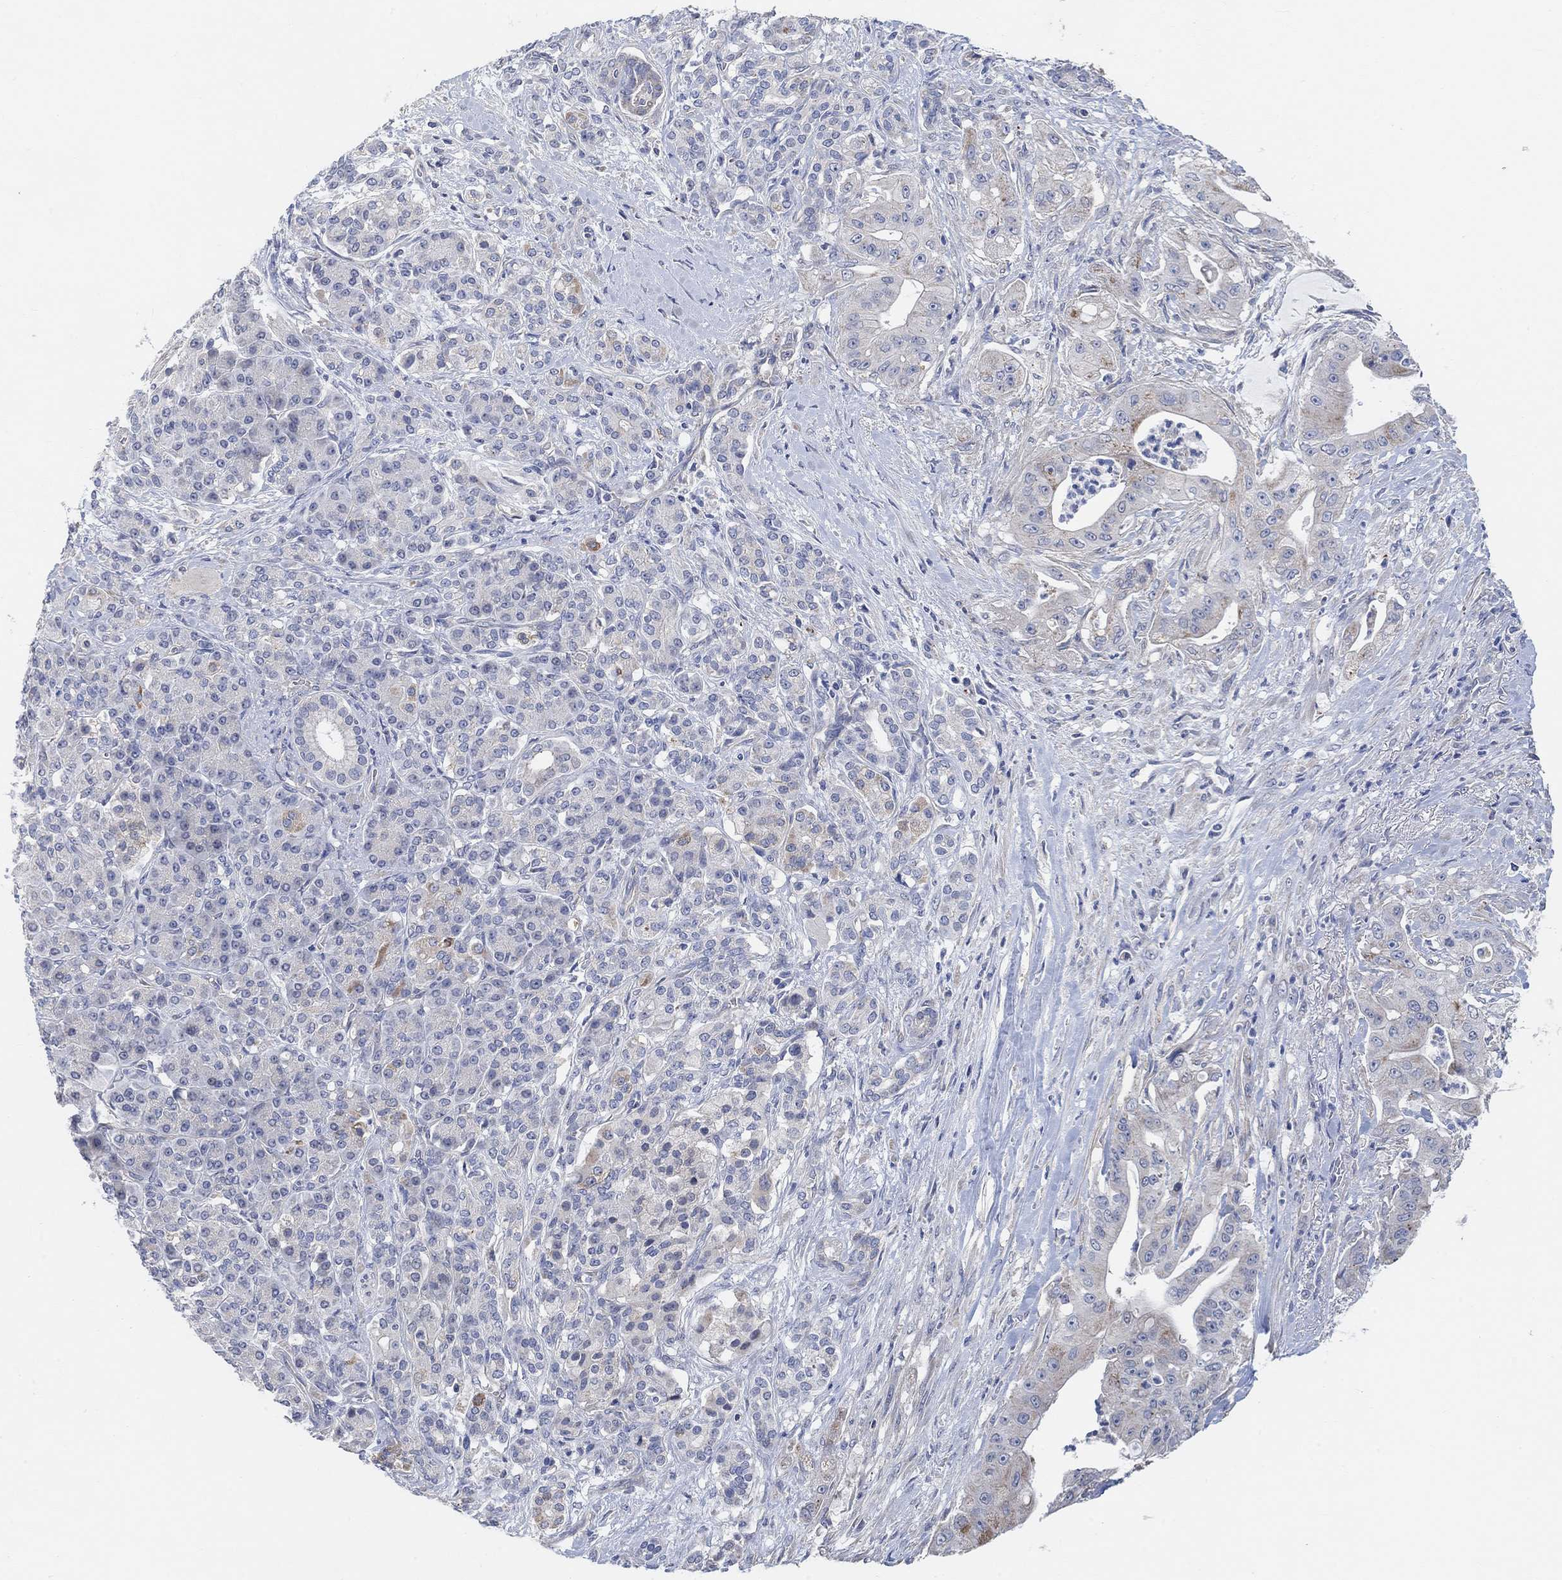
{"staining": {"intensity": "moderate", "quantity": "<25%", "location": "cytoplasmic/membranous"}, "tissue": "pancreatic cancer", "cell_type": "Tumor cells", "image_type": "cancer", "snomed": [{"axis": "morphology", "description": "Normal tissue, NOS"}, {"axis": "morphology", "description": "Inflammation, NOS"}, {"axis": "morphology", "description": "Adenocarcinoma, NOS"}, {"axis": "topography", "description": "Pancreas"}], "caption": "Protein positivity by IHC displays moderate cytoplasmic/membranous staining in about <25% of tumor cells in pancreatic adenocarcinoma.", "gene": "HCRTR1", "patient": {"sex": "male", "age": 57}}